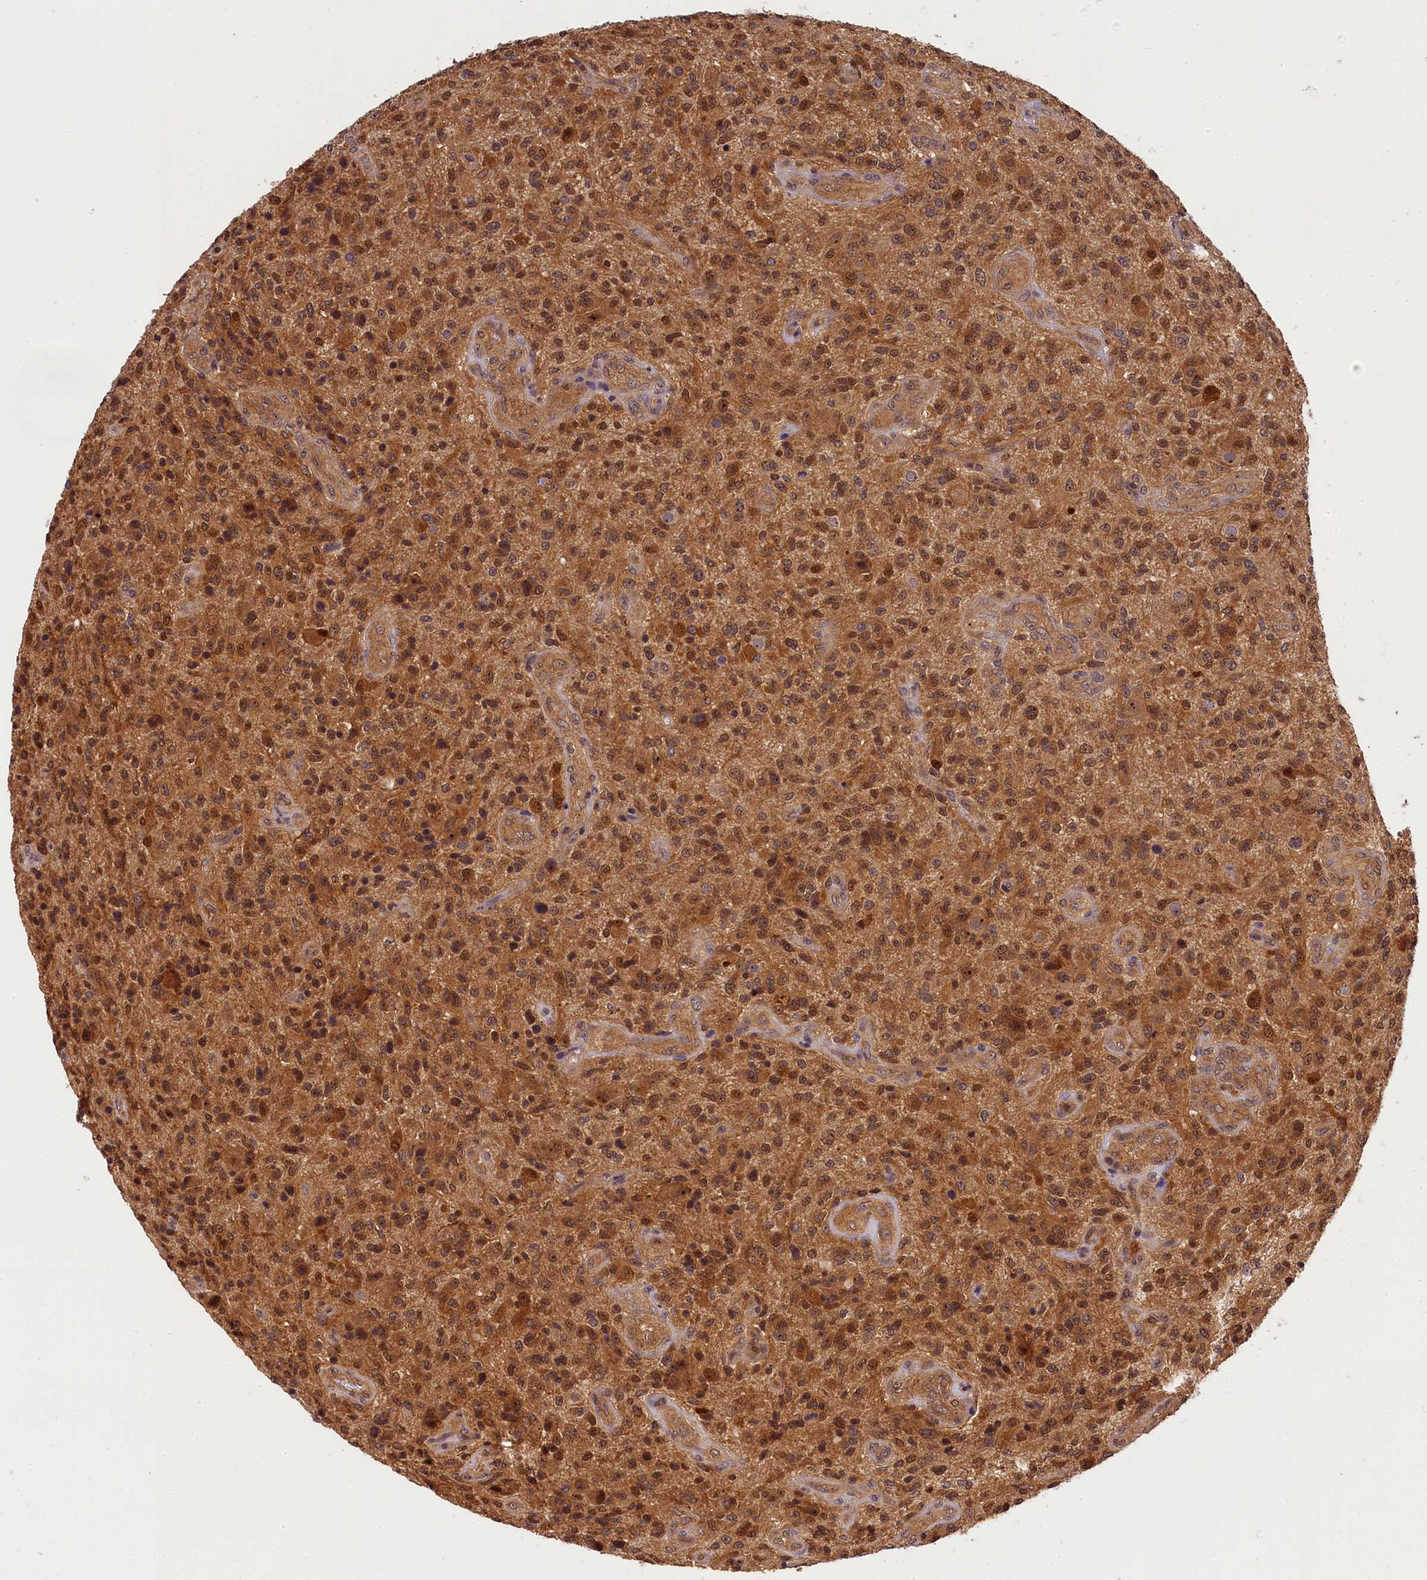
{"staining": {"intensity": "moderate", "quantity": ">75%", "location": "cytoplasmic/membranous,nuclear"}, "tissue": "glioma", "cell_type": "Tumor cells", "image_type": "cancer", "snomed": [{"axis": "morphology", "description": "Glioma, malignant, High grade"}, {"axis": "topography", "description": "Brain"}], "caption": "There is medium levels of moderate cytoplasmic/membranous and nuclear staining in tumor cells of malignant glioma (high-grade), as demonstrated by immunohistochemical staining (brown color).", "gene": "EIF6", "patient": {"sex": "male", "age": 47}}